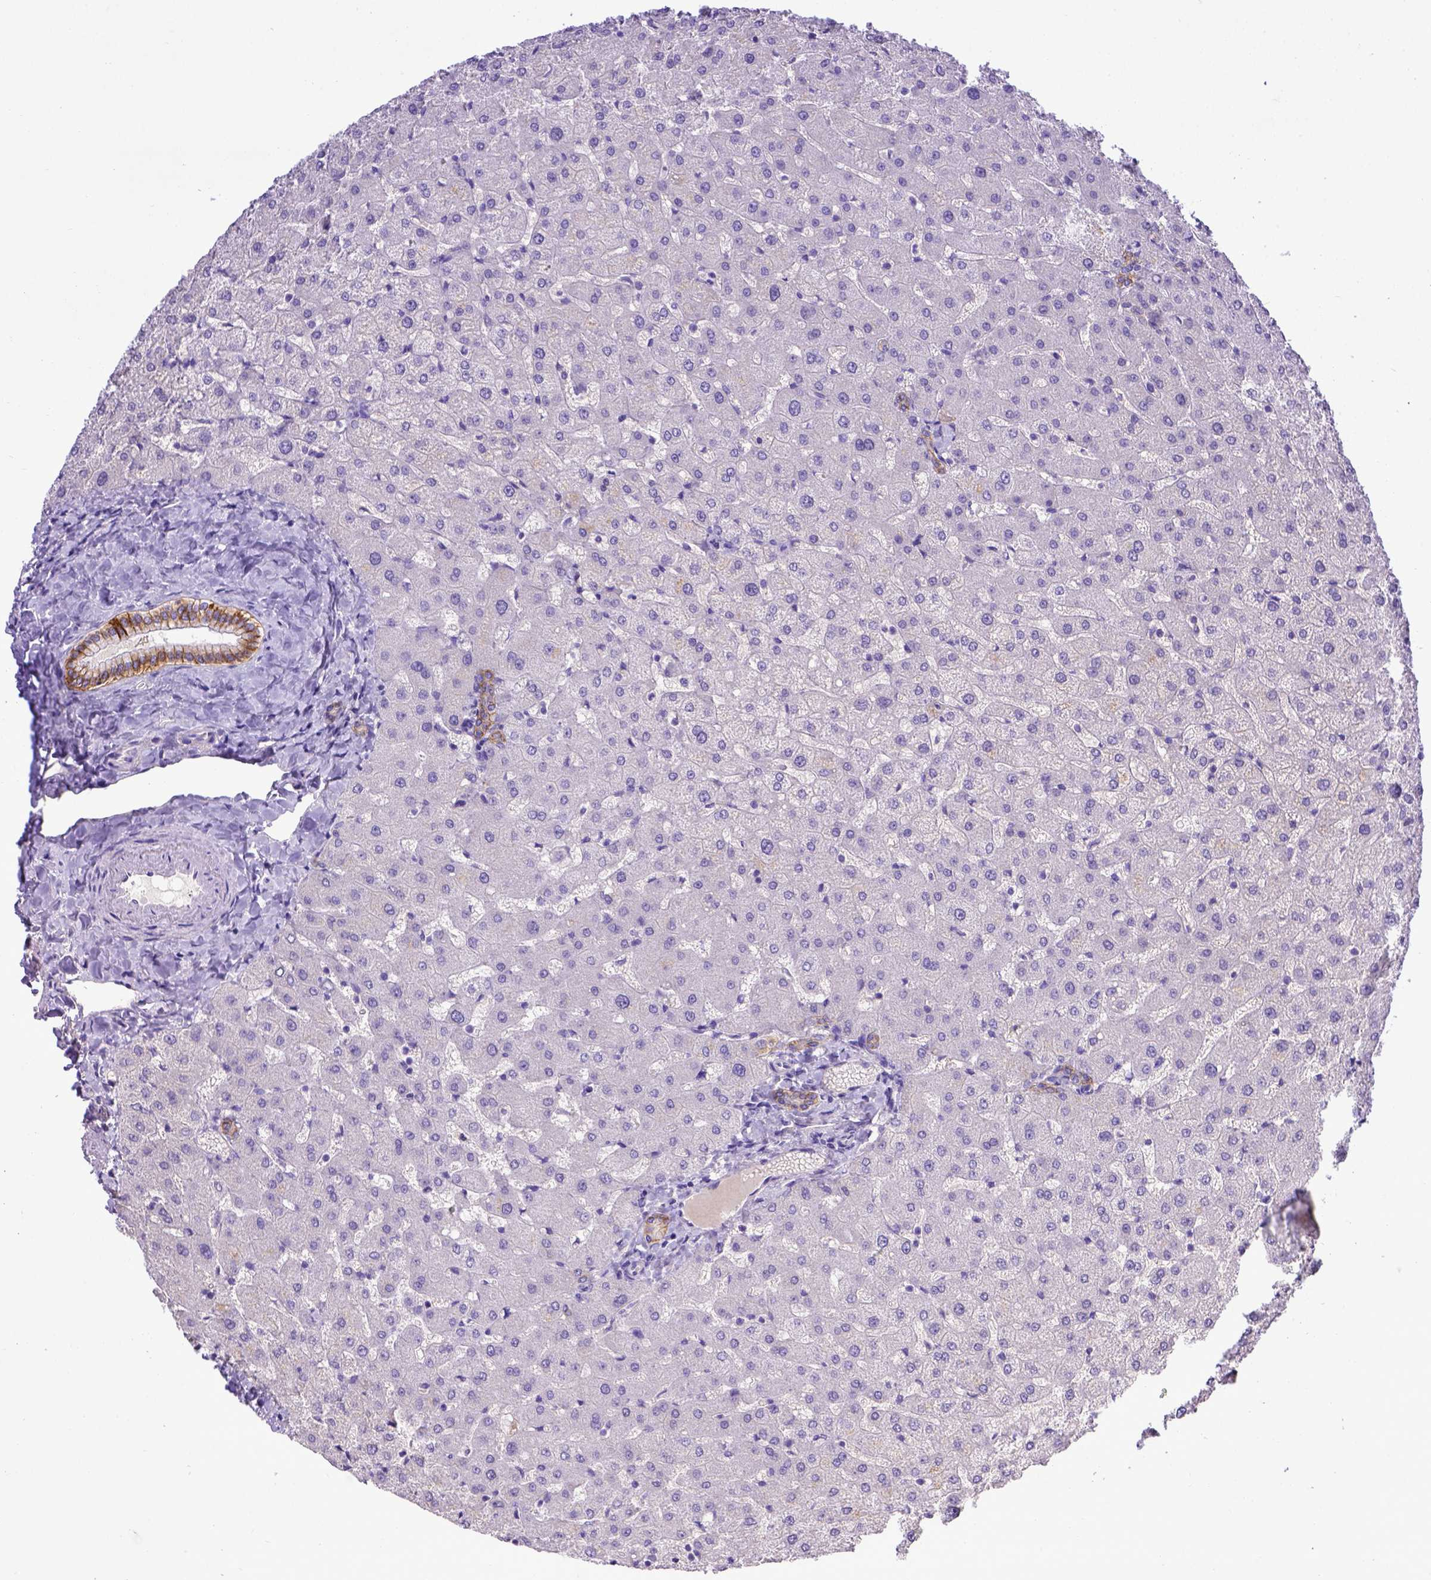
{"staining": {"intensity": "moderate", "quantity": ">75%", "location": "cytoplasmic/membranous"}, "tissue": "liver", "cell_type": "Cholangiocytes", "image_type": "normal", "snomed": [{"axis": "morphology", "description": "Normal tissue, NOS"}, {"axis": "topography", "description": "Liver"}], "caption": "Cholangiocytes reveal medium levels of moderate cytoplasmic/membranous expression in approximately >75% of cells in unremarkable human liver.", "gene": "BTN1A1", "patient": {"sex": "female", "age": 50}}